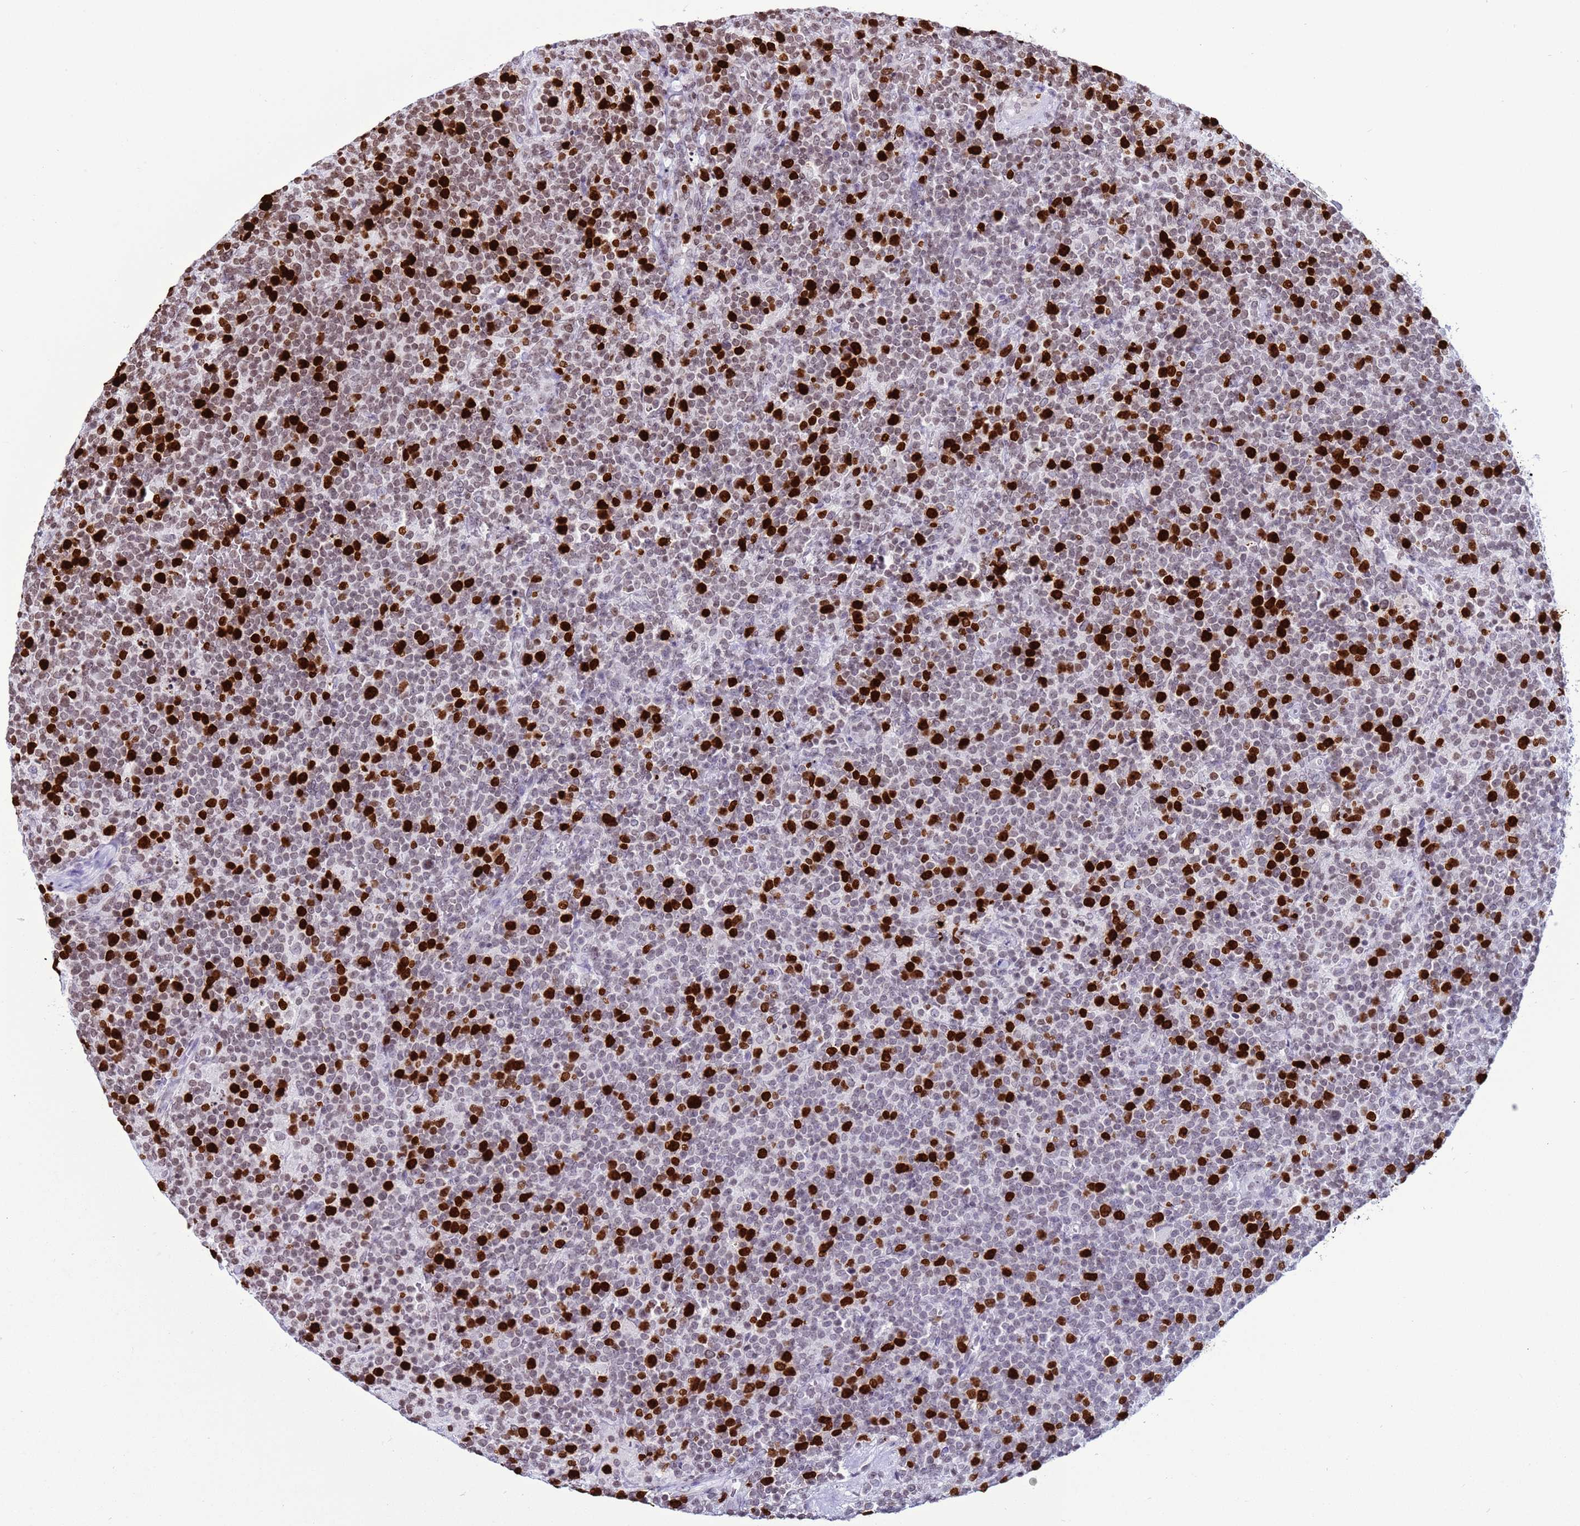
{"staining": {"intensity": "strong", "quantity": "25%-75%", "location": "nuclear"}, "tissue": "lymphoma", "cell_type": "Tumor cells", "image_type": "cancer", "snomed": [{"axis": "morphology", "description": "Malignant lymphoma, non-Hodgkin's type, High grade"}, {"axis": "topography", "description": "Lymph node"}], "caption": "Lymphoma tissue reveals strong nuclear positivity in about 25%-75% of tumor cells", "gene": "H4C8", "patient": {"sex": "male", "age": 61}}